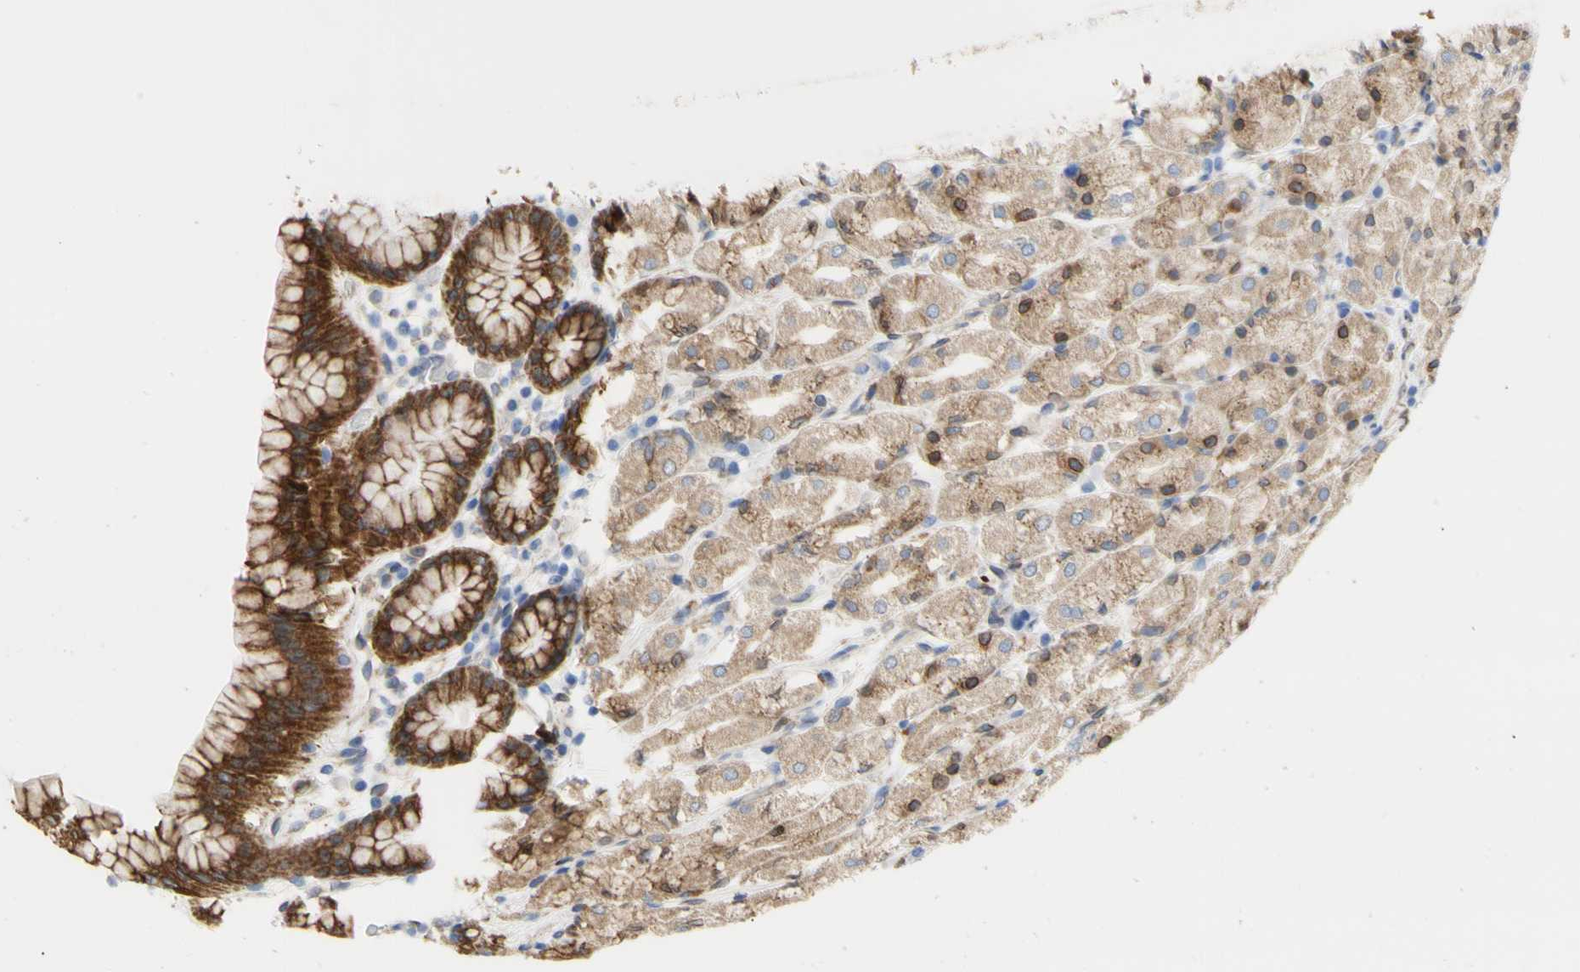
{"staining": {"intensity": "strong", "quantity": "25%-75%", "location": "cytoplasmic/membranous,nuclear"}, "tissue": "stomach", "cell_type": "Glandular cells", "image_type": "normal", "snomed": [{"axis": "morphology", "description": "Normal tissue, NOS"}, {"axis": "topography", "description": "Stomach, upper"}], "caption": "A brown stain highlights strong cytoplasmic/membranous,nuclear staining of a protein in glandular cells of unremarkable human stomach.", "gene": "ERLIN1", "patient": {"sex": "male", "age": 68}}